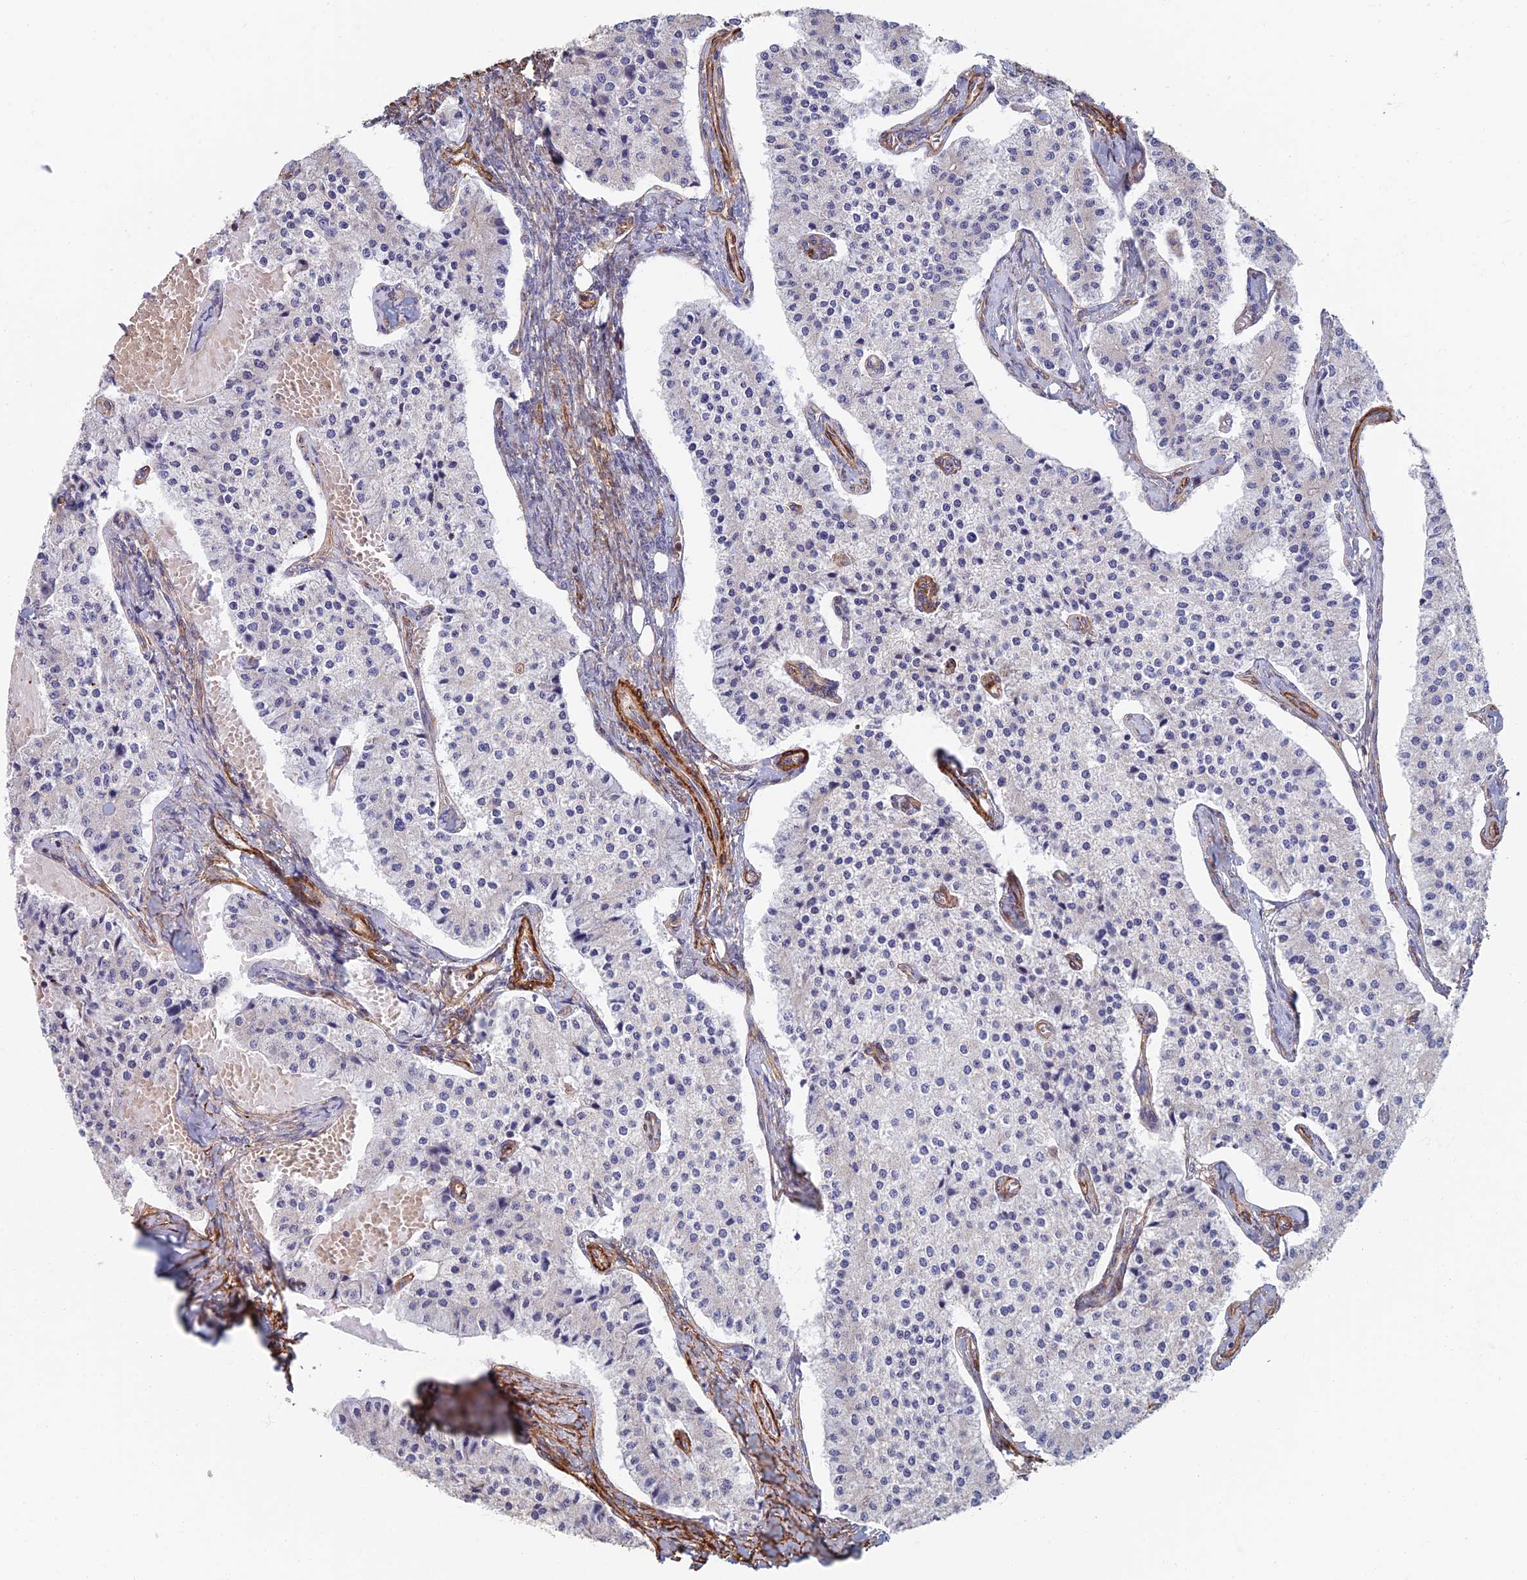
{"staining": {"intensity": "negative", "quantity": "none", "location": "none"}, "tissue": "carcinoid", "cell_type": "Tumor cells", "image_type": "cancer", "snomed": [{"axis": "morphology", "description": "Carcinoid, malignant, NOS"}, {"axis": "topography", "description": "Colon"}], "caption": "This is an immunohistochemistry (IHC) image of human carcinoid. There is no staining in tumor cells.", "gene": "PAK4", "patient": {"sex": "female", "age": 52}}